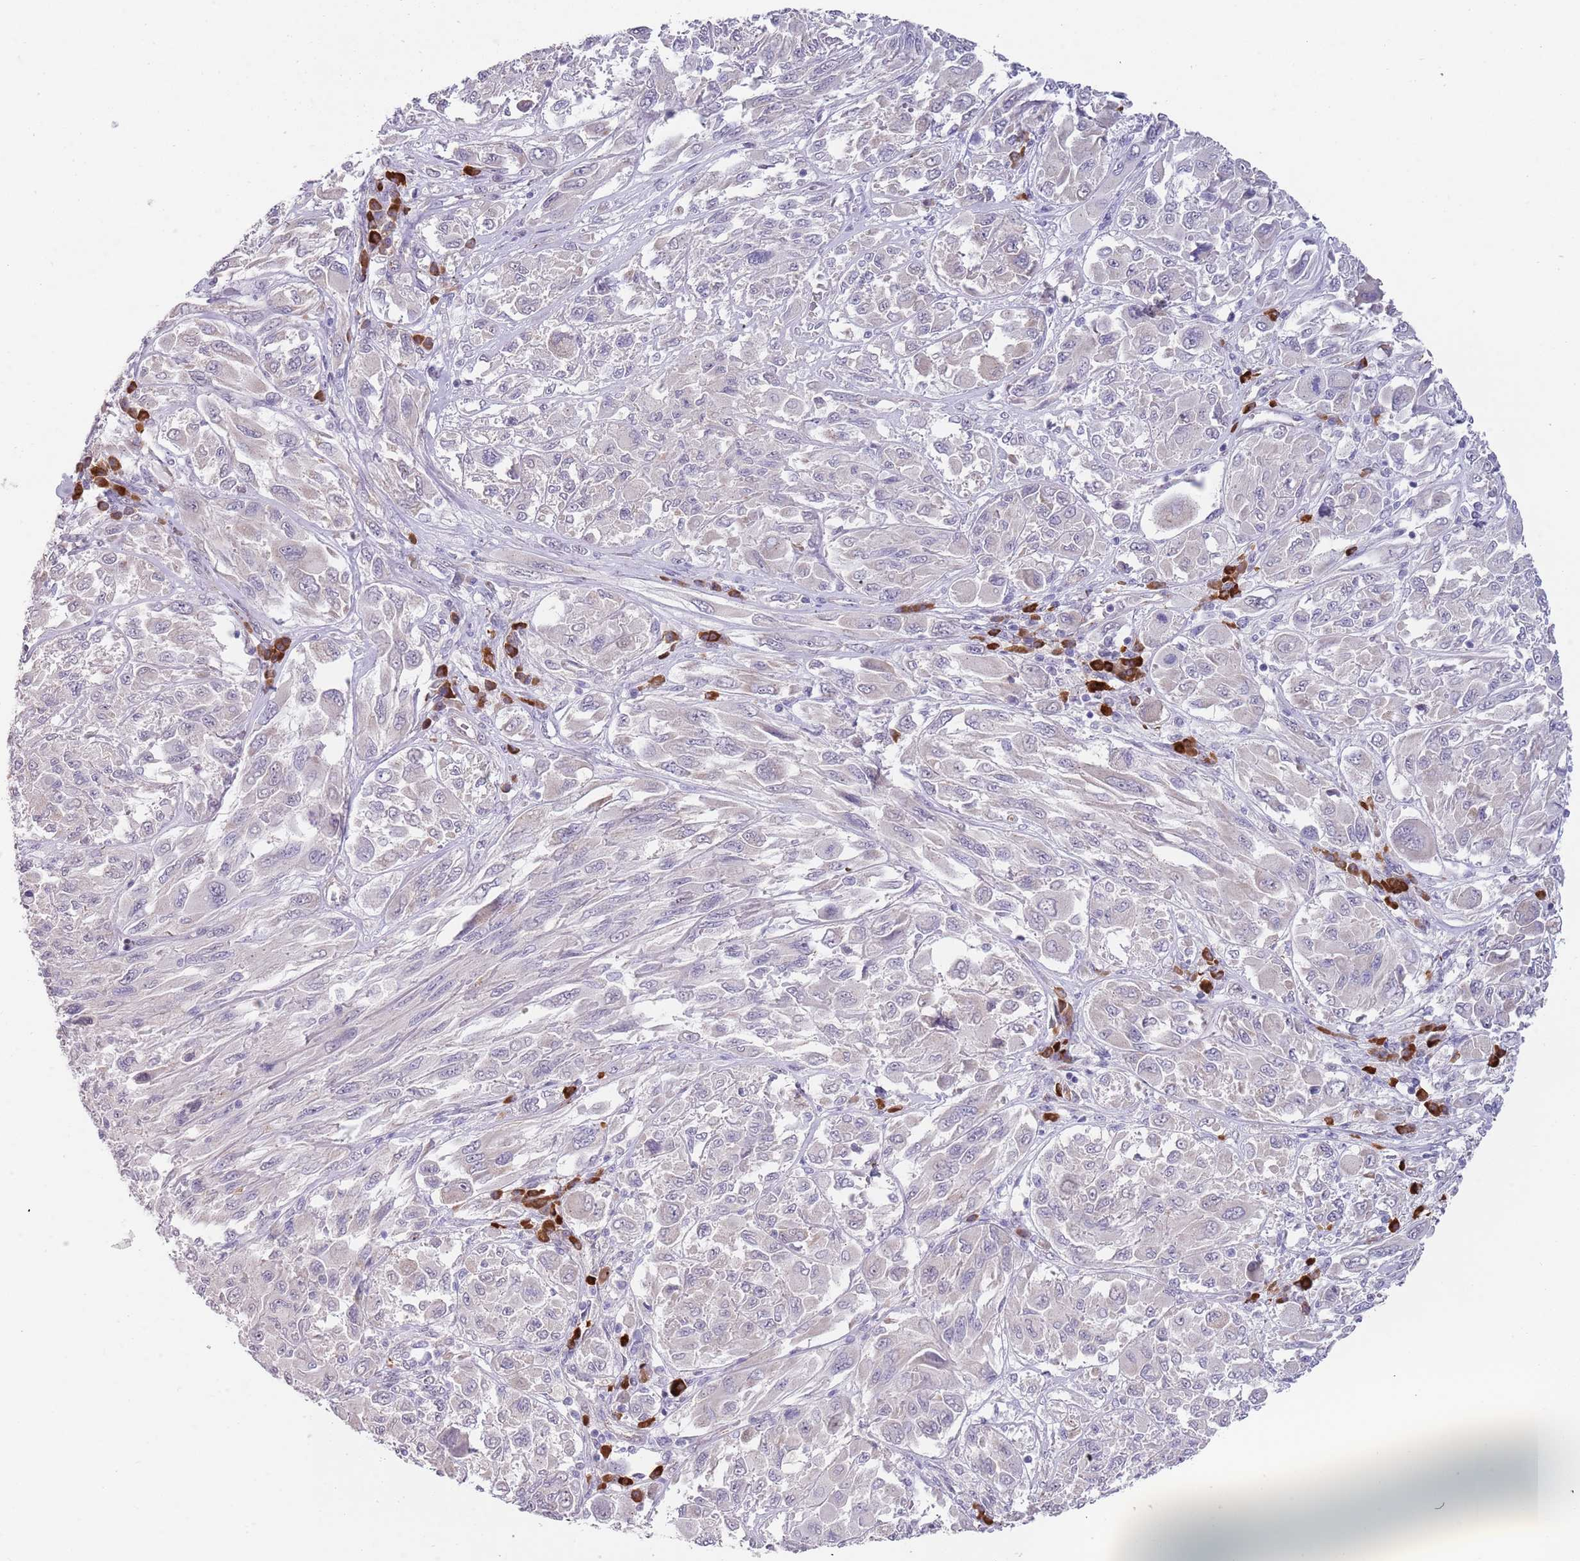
{"staining": {"intensity": "negative", "quantity": "none", "location": "none"}, "tissue": "melanoma", "cell_type": "Tumor cells", "image_type": "cancer", "snomed": [{"axis": "morphology", "description": "Malignant melanoma, NOS"}, {"axis": "topography", "description": "Skin"}], "caption": "DAB immunohistochemical staining of malignant melanoma displays no significant expression in tumor cells. (DAB (3,3'-diaminobenzidine) immunohistochemistry (IHC), high magnification).", "gene": "TNRC6C", "patient": {"sex": "female", "age": 91}}